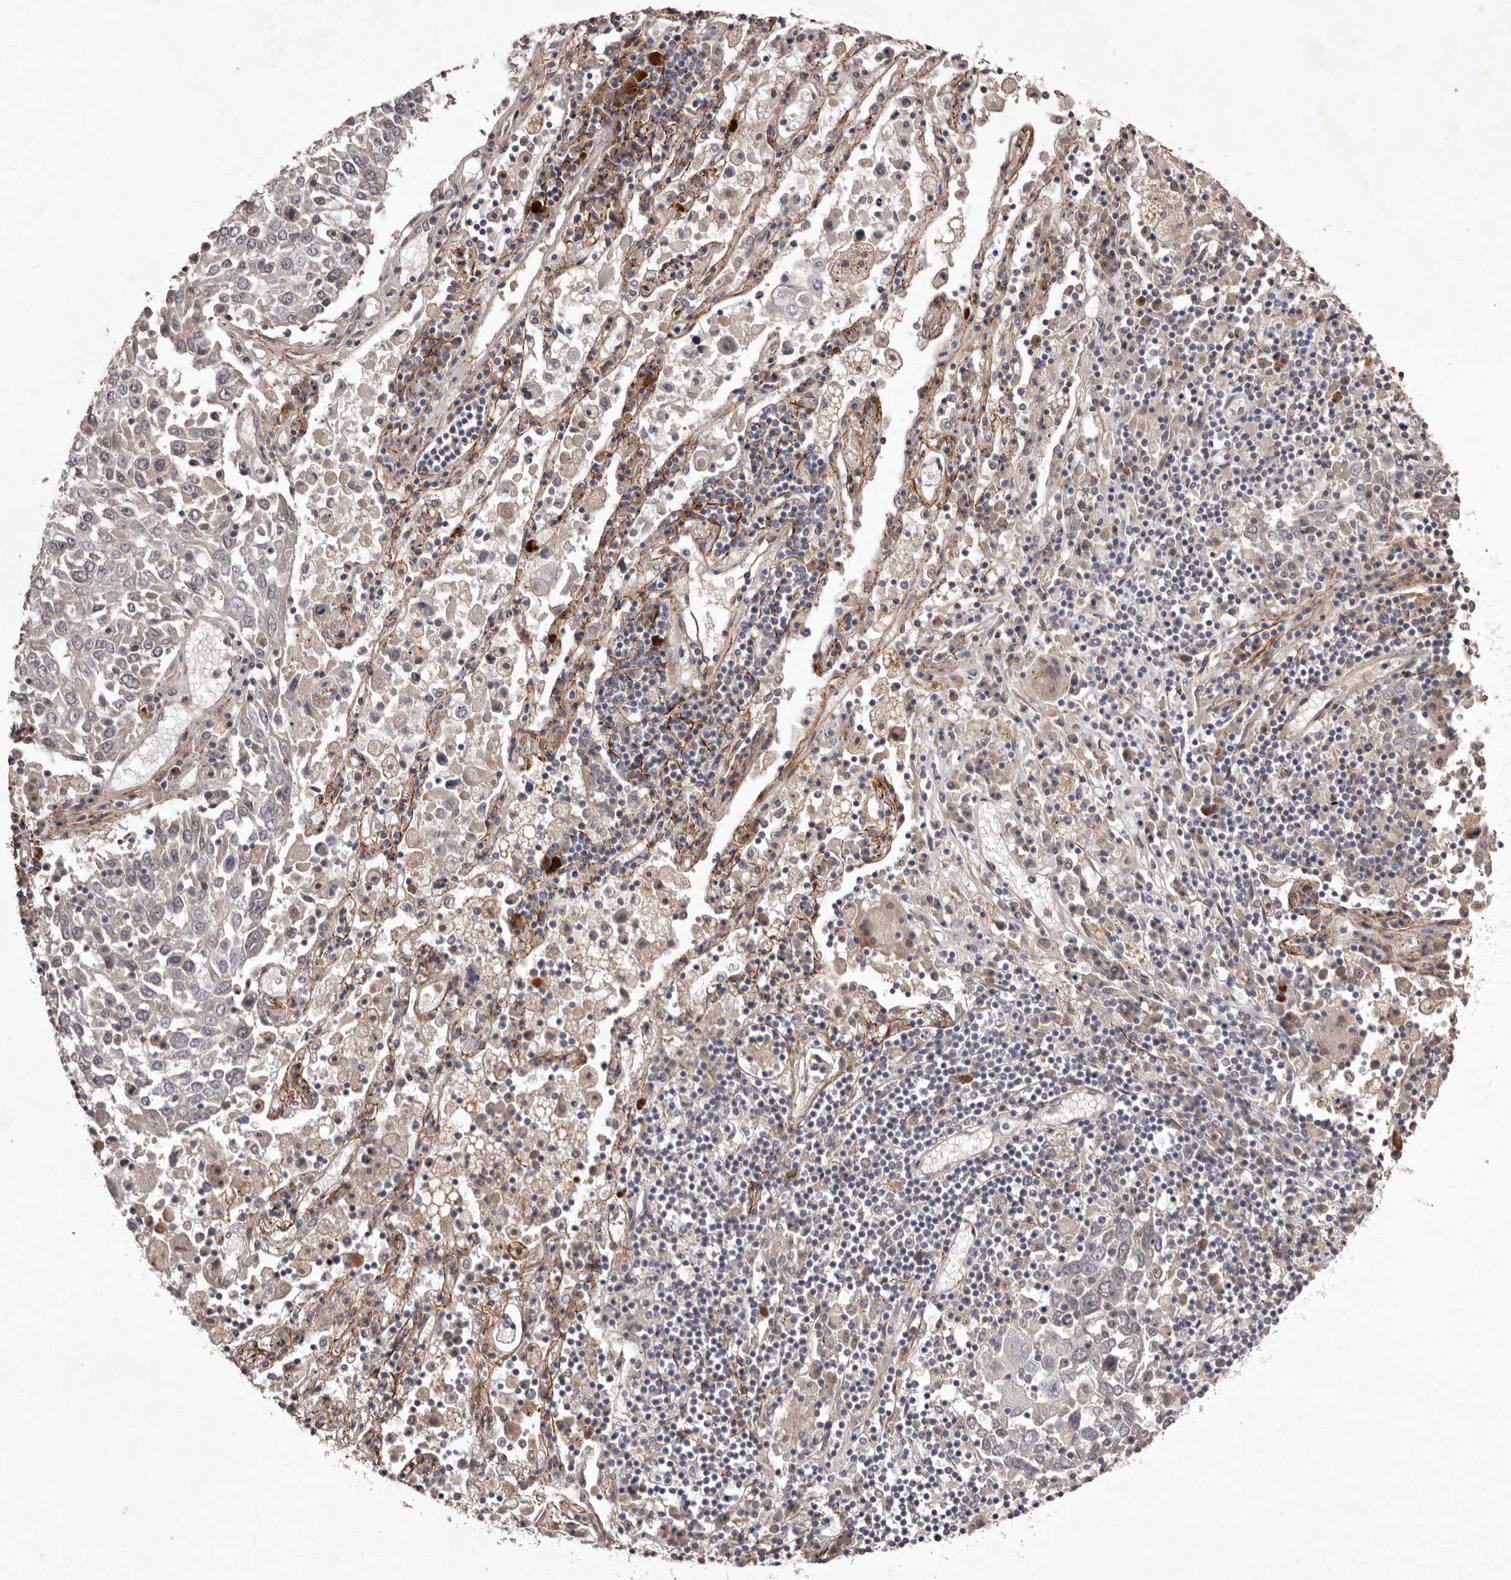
{"staining": {"intensity": "negative", "quantity": "none", "location": "none"}, "tissue": "lung cancer", "cell_type": "Tumor cells", "image_type": "cancer", "snomed": [{"axis": "morphology", "description": "Squamous cell carcinoma, NOS"}, {"axis": "topography", "description": "Lung"}], "caption": "The histopathology image displays no staining of tumor cells in lung cancer (squamous cell carcinoma).", "gene": "HBS1L", "patient": {"sex": "male", "age": 65}}